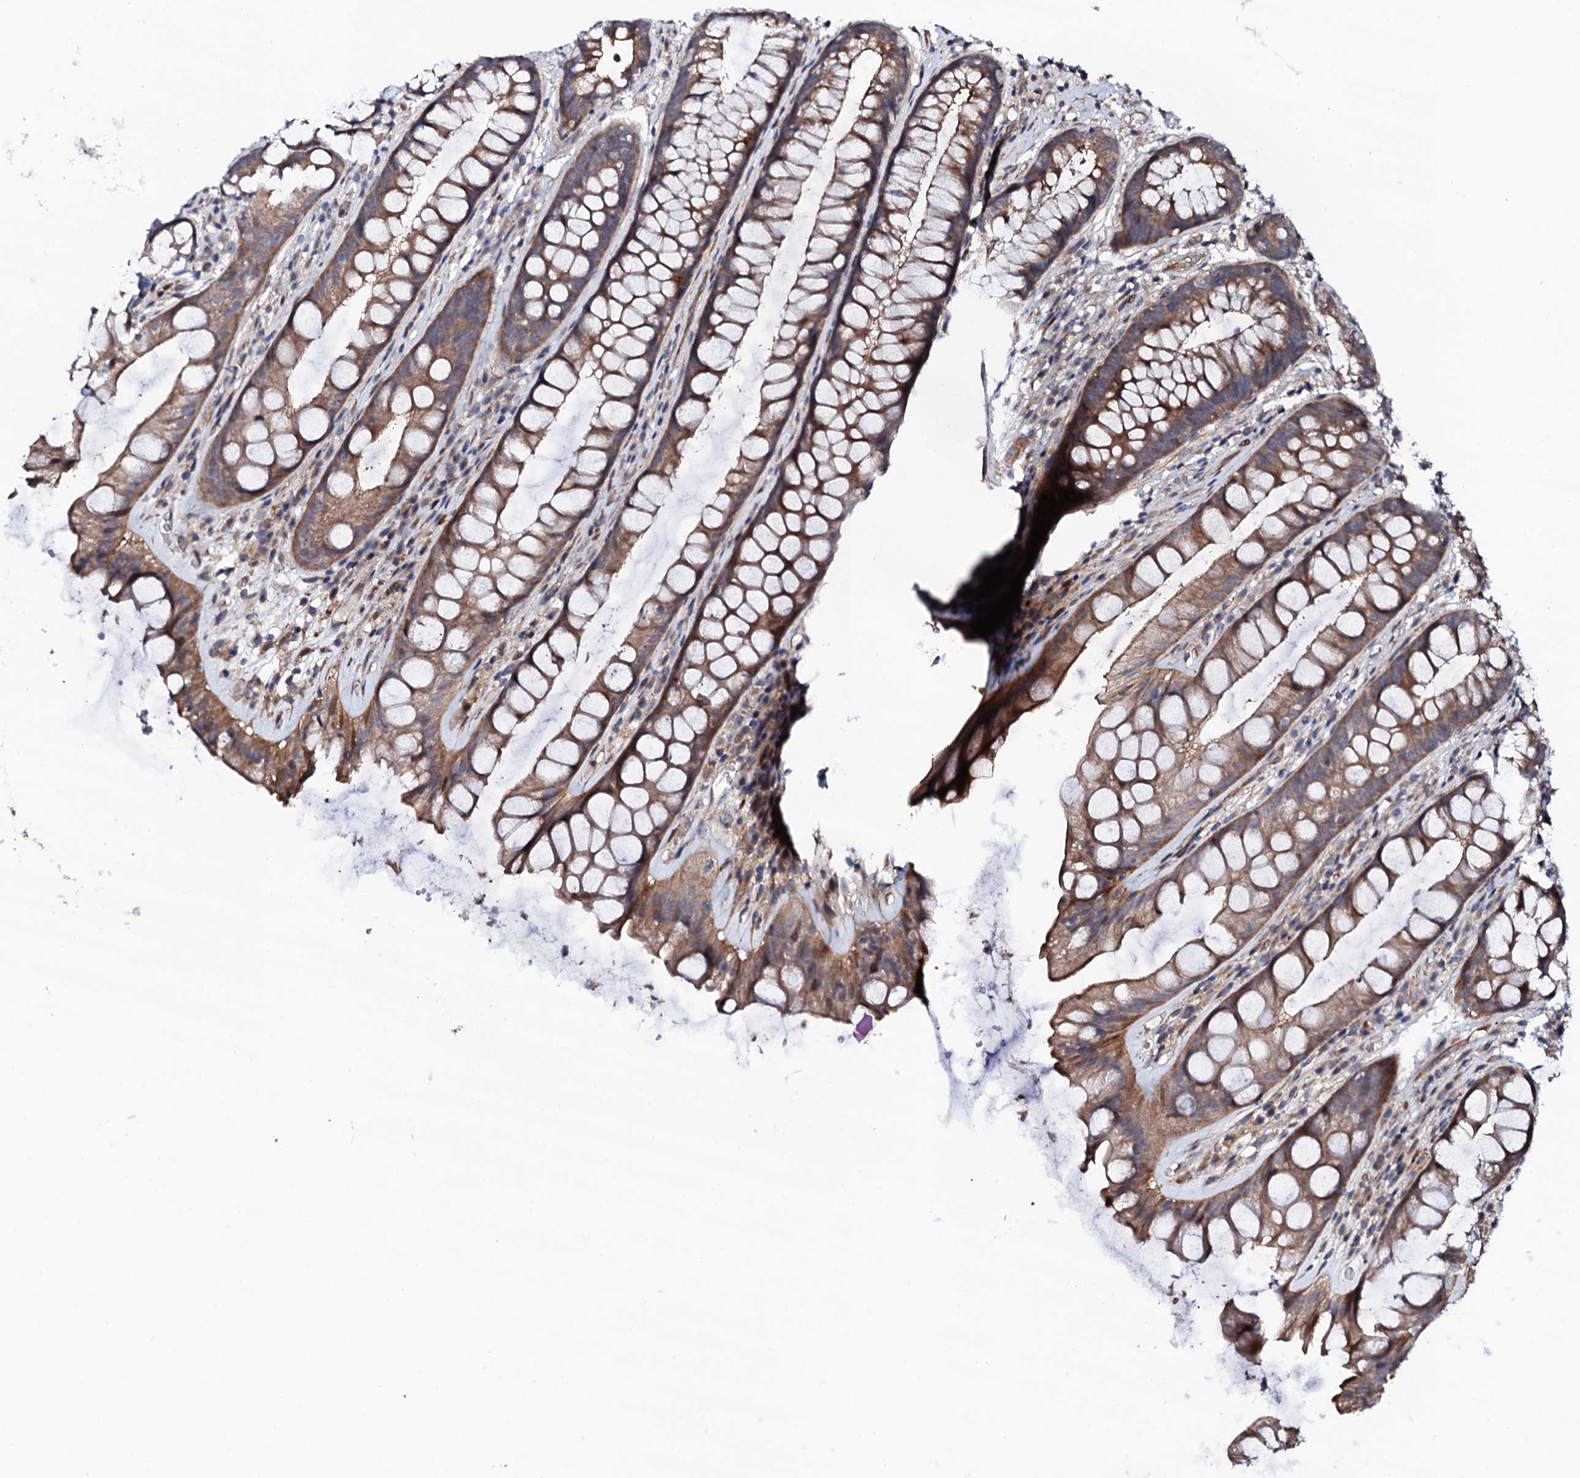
{"staining": {"intensity": "moderate", "quantity": ">75%", "location": "cytoplasmic/membranous"}, "tissue": "rectum", "cell_type": "Glandular cells", "image_type": "normal", "snomed": [{"axis": "morphology", "description": "Normal tissue, NOS"}, {"axis": "topography", "description": "Rectum"}], "caption": "An image showing moderate cytoplasmic/membranous positivity in about >75% of glandular cells in normal rectum, as visualized by brown immunohistochemical staining.", "gene": "CIAO2A", "patient": {"sex": "male", "age": 74}}